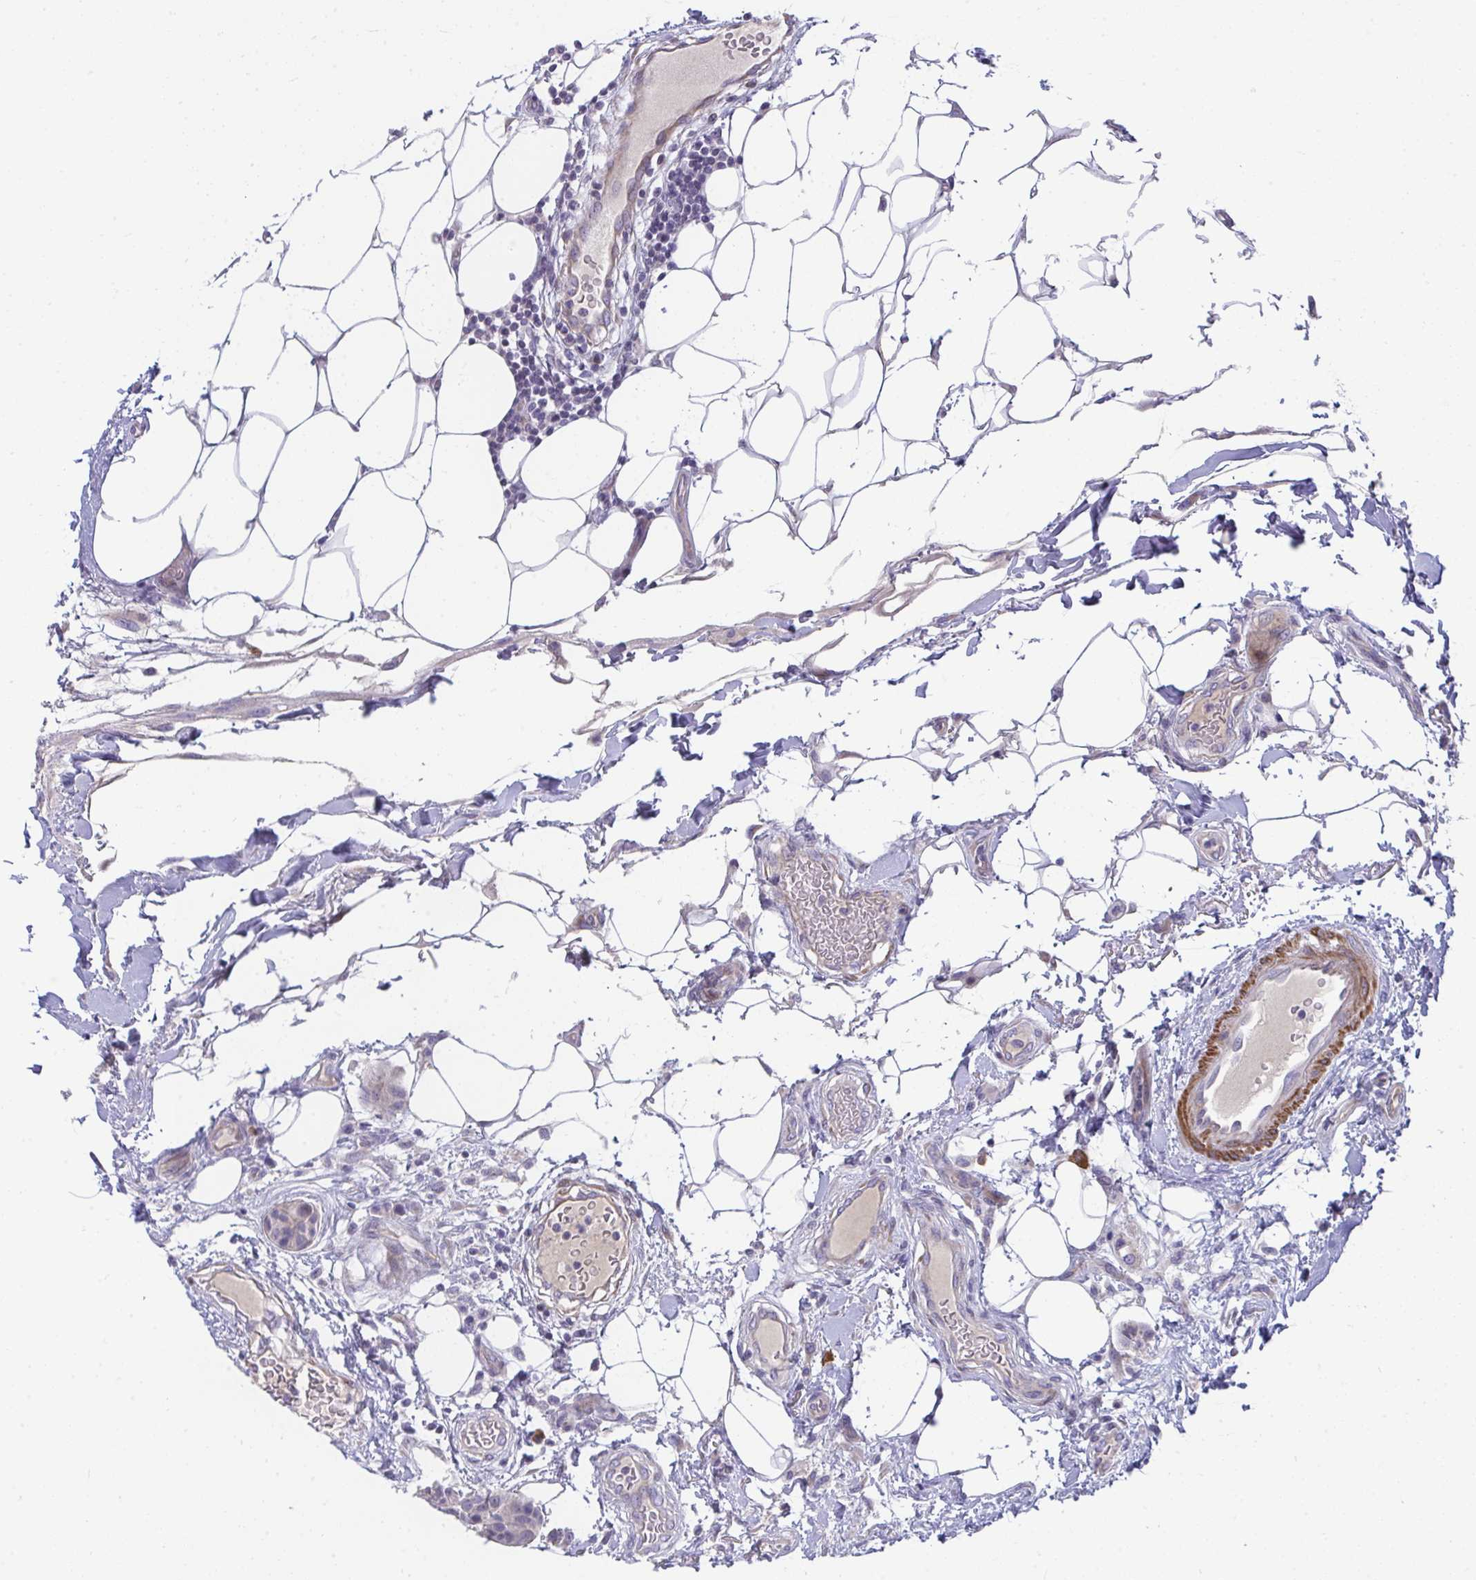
{"staining": {"intensity": "negative", "quantity": "none", "location": "none"}, "tissue": "breast cancer", "cell_type": "Tumor cells", "image_type": "cancer", "snomed": [{"axis": "morphology", "description": "Duct carcinoma"}, {"axis": "topography", "description": "Breast"}, {"axis": "topography", "description": "Lymph node"}], "caption": "High magnification brightfield microscopy of breast cancer (invasive ductal carcinoma) stained with DAB (brown) and counterstained with hematoxylin (blue): tumor cells show no significant staining.", "gene": "PIGZ", "patient": {"sex": "female", "age": 80}}